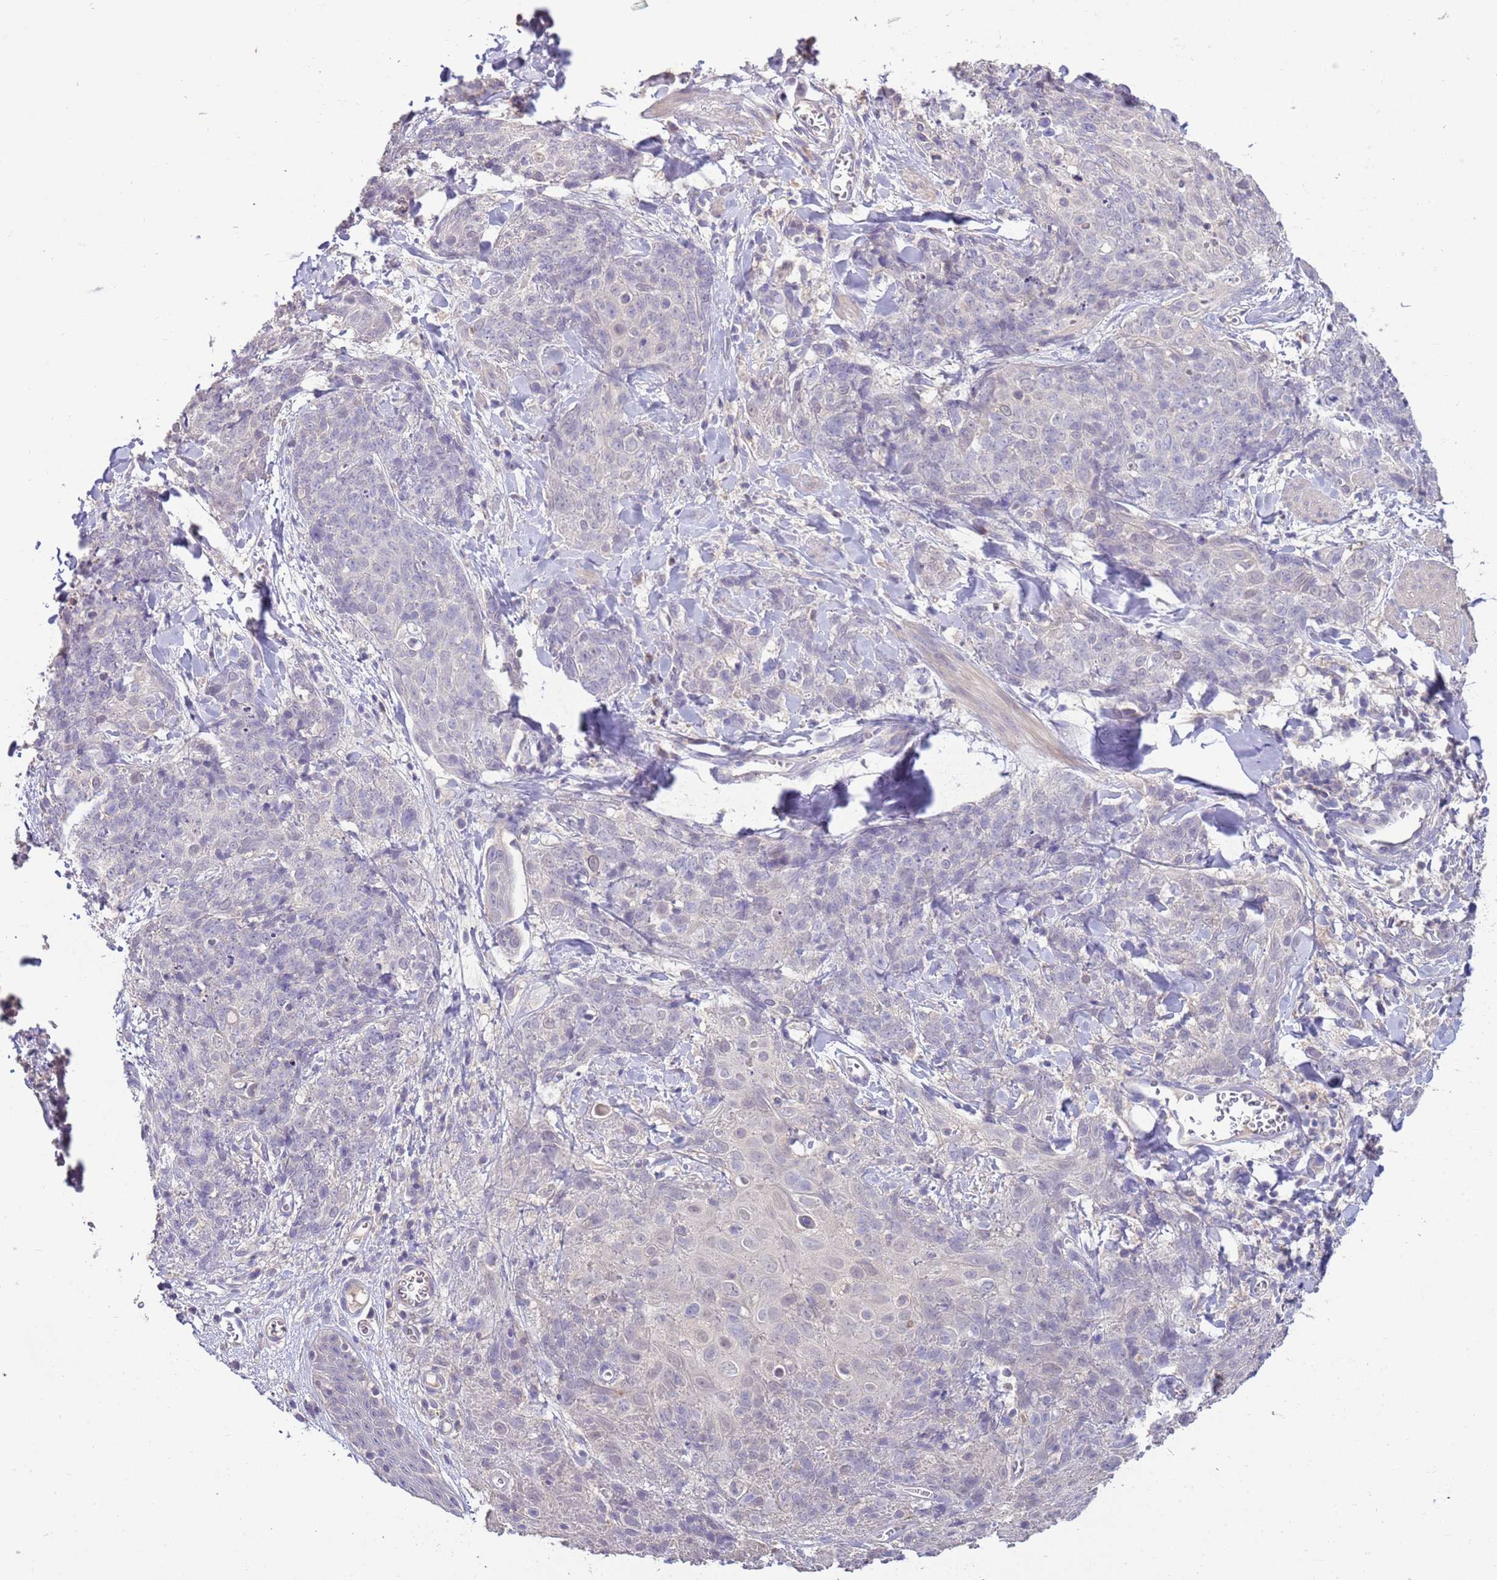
{"staining": {"intensity": "negative", "quantity": "none", "location": "none"}, "tissue": "skin cancer", "cell_type": "Tumor cells", "image_type": "cancer", "snomed": [{"axis": "morphology", "description": "Squamous cell carcinoma, NOS"}, {"axis": "topography", "description": "Skin"}, {"axis": "topography", "description": "Vulva"}], "caption": "Skin squamous cell carcinoma was stained to show a protein in brown. There is no significant staining in tumor cells.", "gene": "IL2RG", "patient": {"sex": "female", "age": 85}}